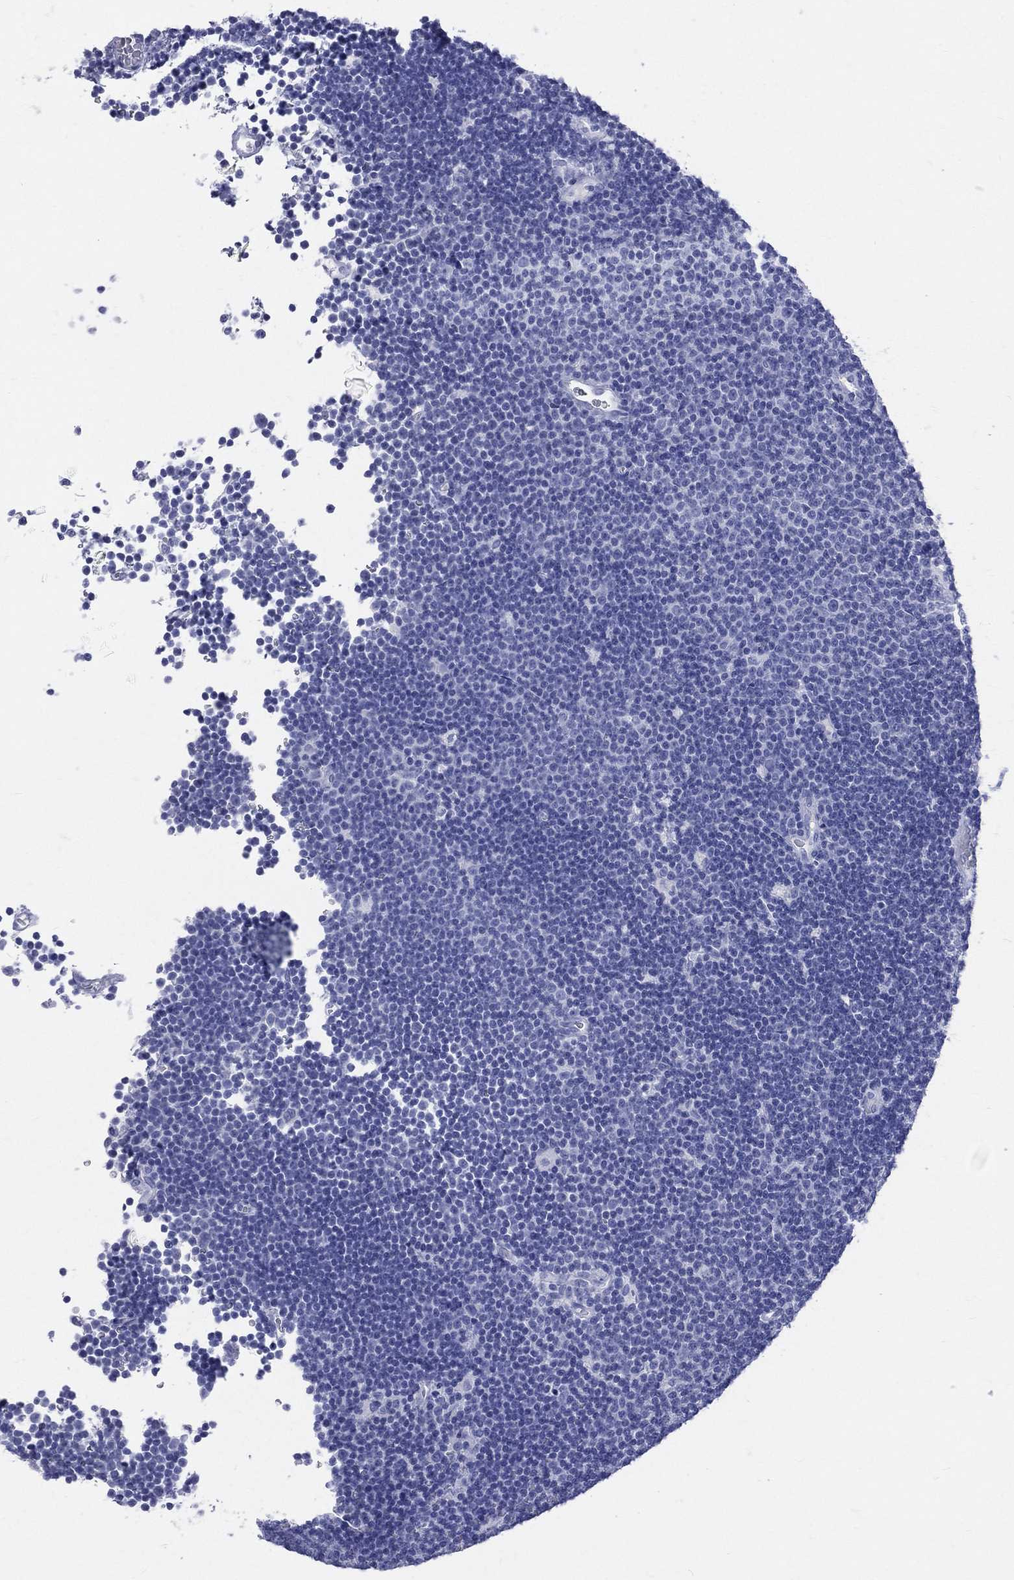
{"staining": {"intensity": "negative", "quantity": "none", "location": "none"}, "tissue": "lymphoma", "cell_type": "Tumor cells", "image_type": "cancer", "snomed": [{"axis": "morphology", "description": "Malignant lymphoma, non-Hodgkin's type, Low grade"}, {"axis": "topography", "description": "Brain"}], "caption": "Immunohistochemical staining of human low-grade malignant lymphoma, non-Hodgkin's type displays no significant expression in tumor cells.", "gene": "CYLC1", "patient": {"sex": "female", "age": 66}}